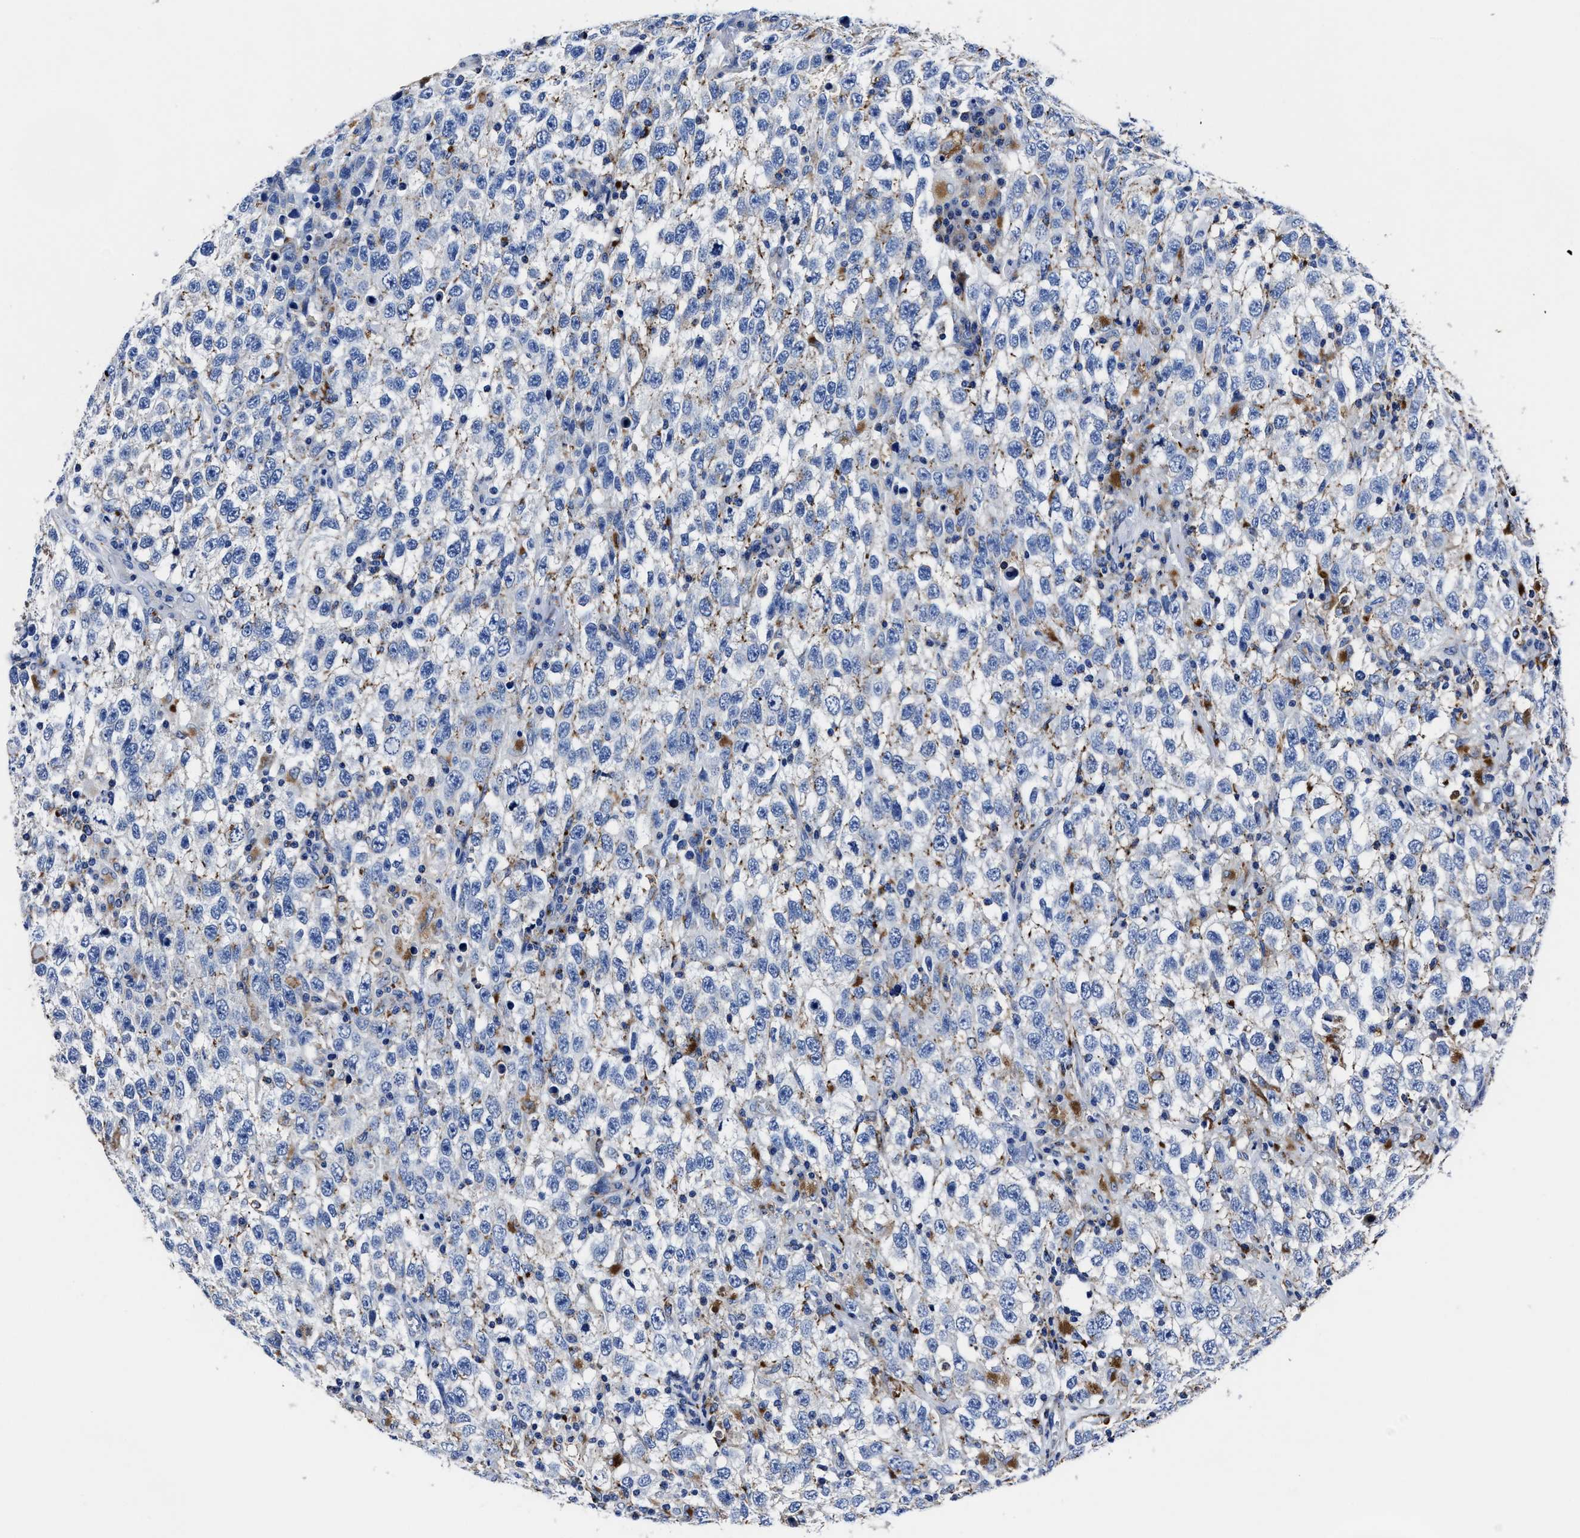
{"staining": {"intensity": "negative", "quantity": "none", "location": "none"}, "tissue": "testis cancer", "cell_type": "Tumor cells", "image_type": "cancer", "snomed": [{"axis": "morphology", "description": "Seminoma, NOS"}, {"axis": "topography", "description": "Testis"}], "caption": "There is no significant expression in tumor cells of seminoma (testis). The staining was performed using DAB to visualize the protein expression in brown, while the nuclei were stained in blue with hematoxylin (Magnification: 20x).", "gene": "LAMTOR4", "patient": {"sex": "male", "age": 41}}